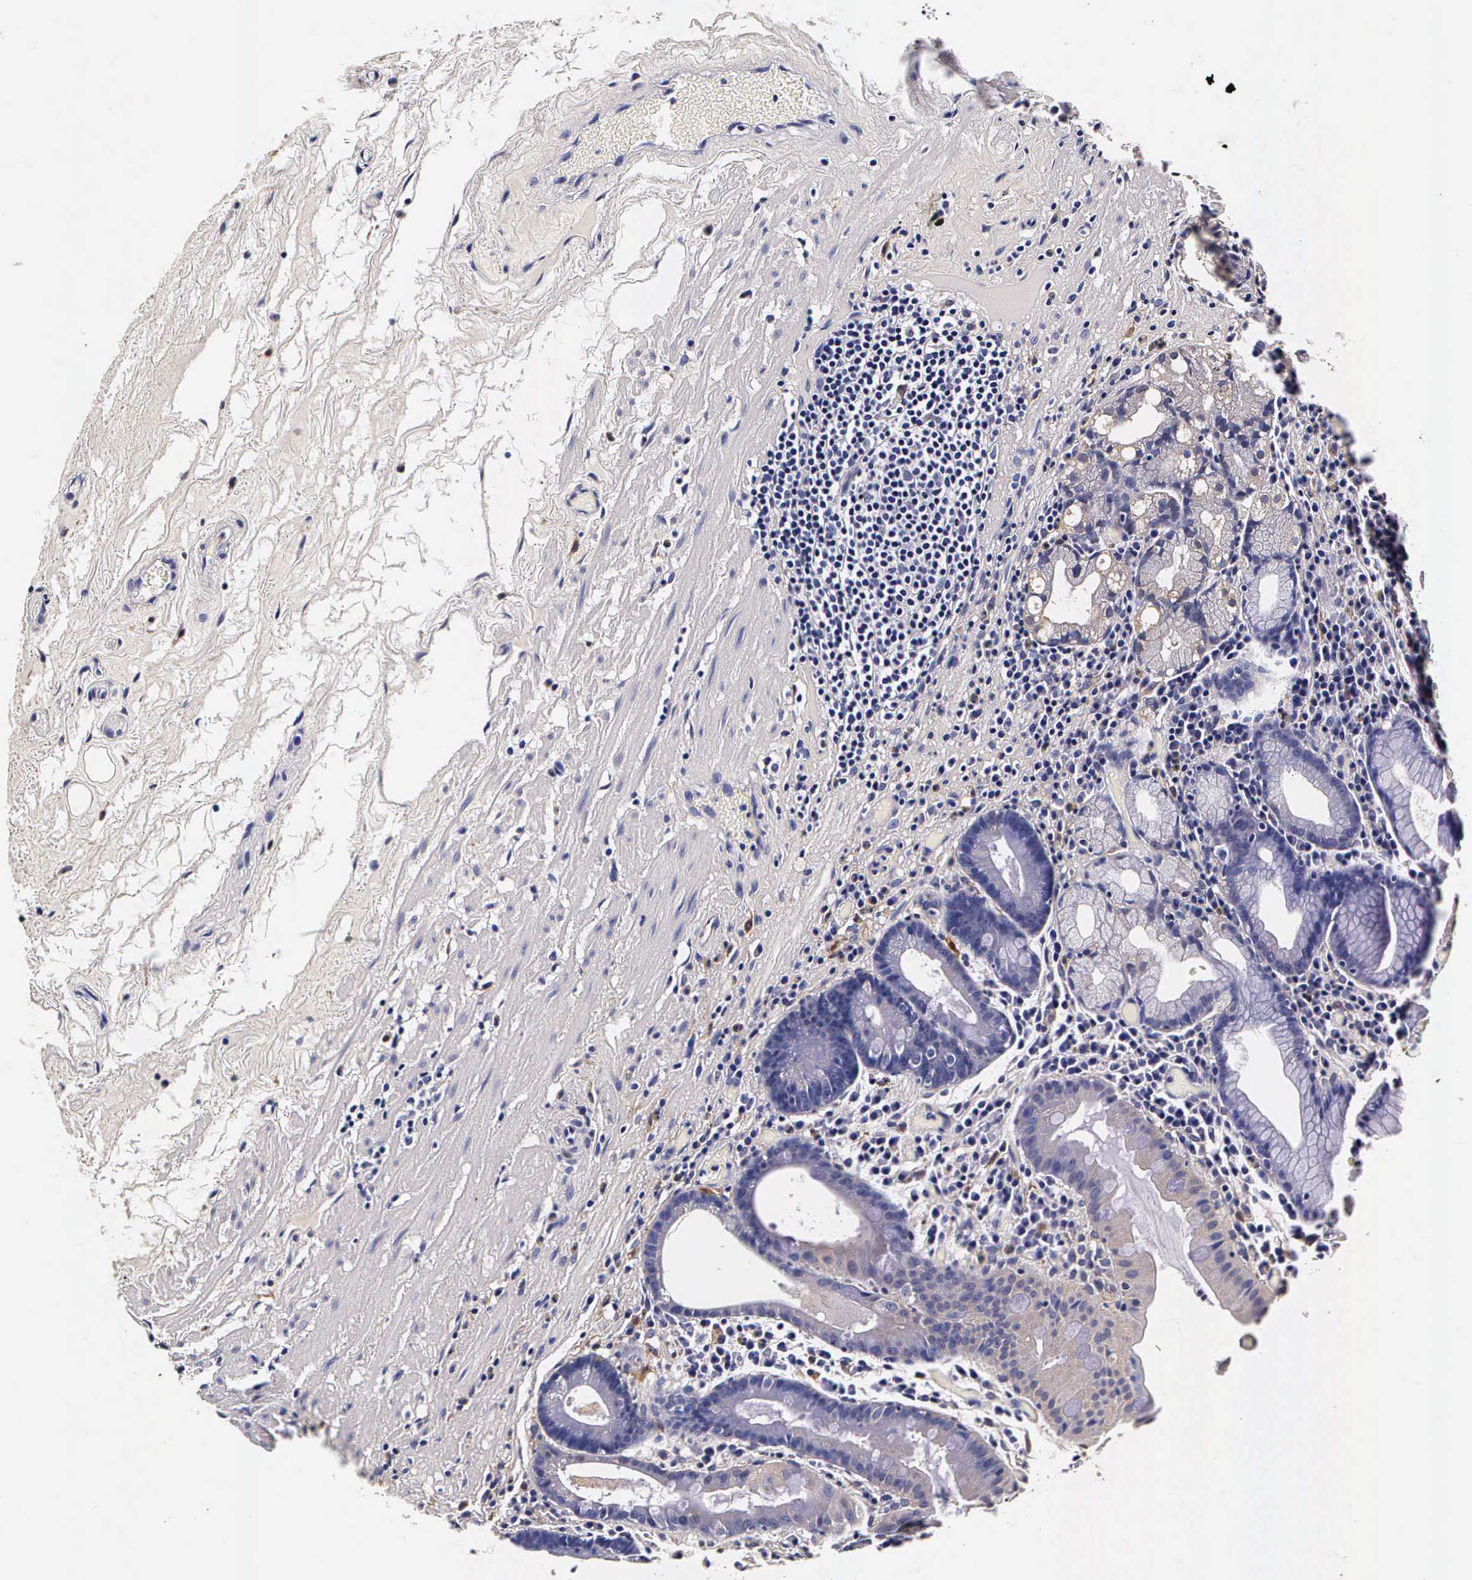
{"staining": {"intensity": "weak", "quantity": "<25%", "location": "cytoplasmic/membranous"}, "tissue": "stomach", "cell_type": "Glandular cells", "image_type": "normal", "snomed": [{"axis": "morphology", "description": "Normal tissue, NOS"}, {"axis": "topography", "description": "Stomach, lower"}, {"axis": "topography", "description": "Duodenum"}], "caption": "This is an immunohistochemistry image of normal stomach. There is no positivity in glandular cells.", "gene": "CTSB", "patient": {"sex": "male", "age": 84}}